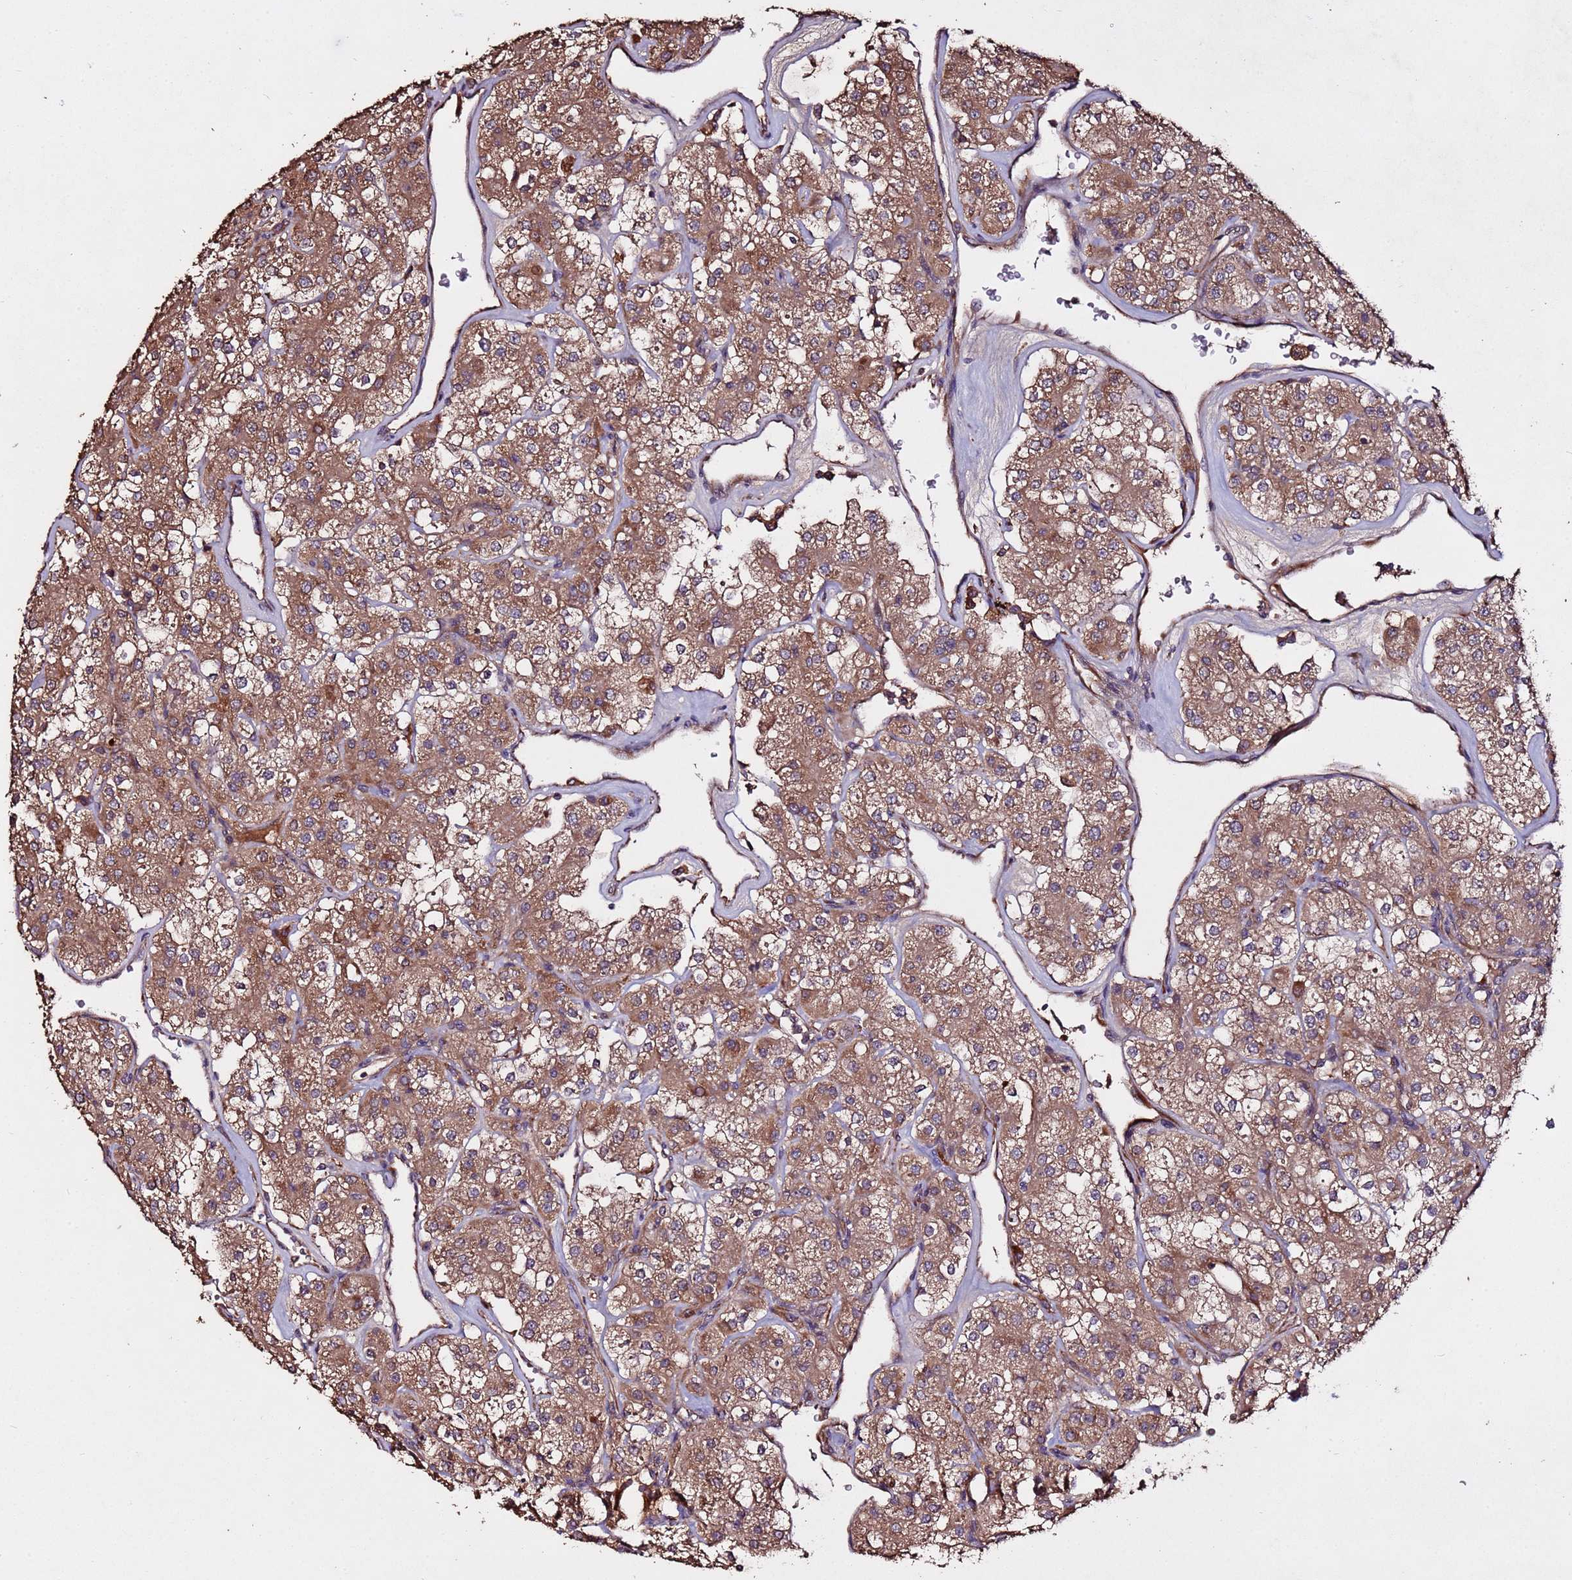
{"staining": {"intensity": "moderate", "quantity": ">75%", "location": "cytoplasmic/membranous"}, "tissue": "renal cancer", "cell_type": "Tumor cells", "image_type": "cancer", "snomed": [{"axis": "morphology", "description": "Adenocarcinoma, NOS"}, {"axis": "topography", "description": "Kidney"}], "caption": "Immunohistochemical staining of human renal adenocarcinoma demonstrates medium levels of moderate cytoplasmic/membranous positivity in approximately >75% of tumor cells.", "gene": "RPS15A", "patient": {"sex": "male", "age": 77}}